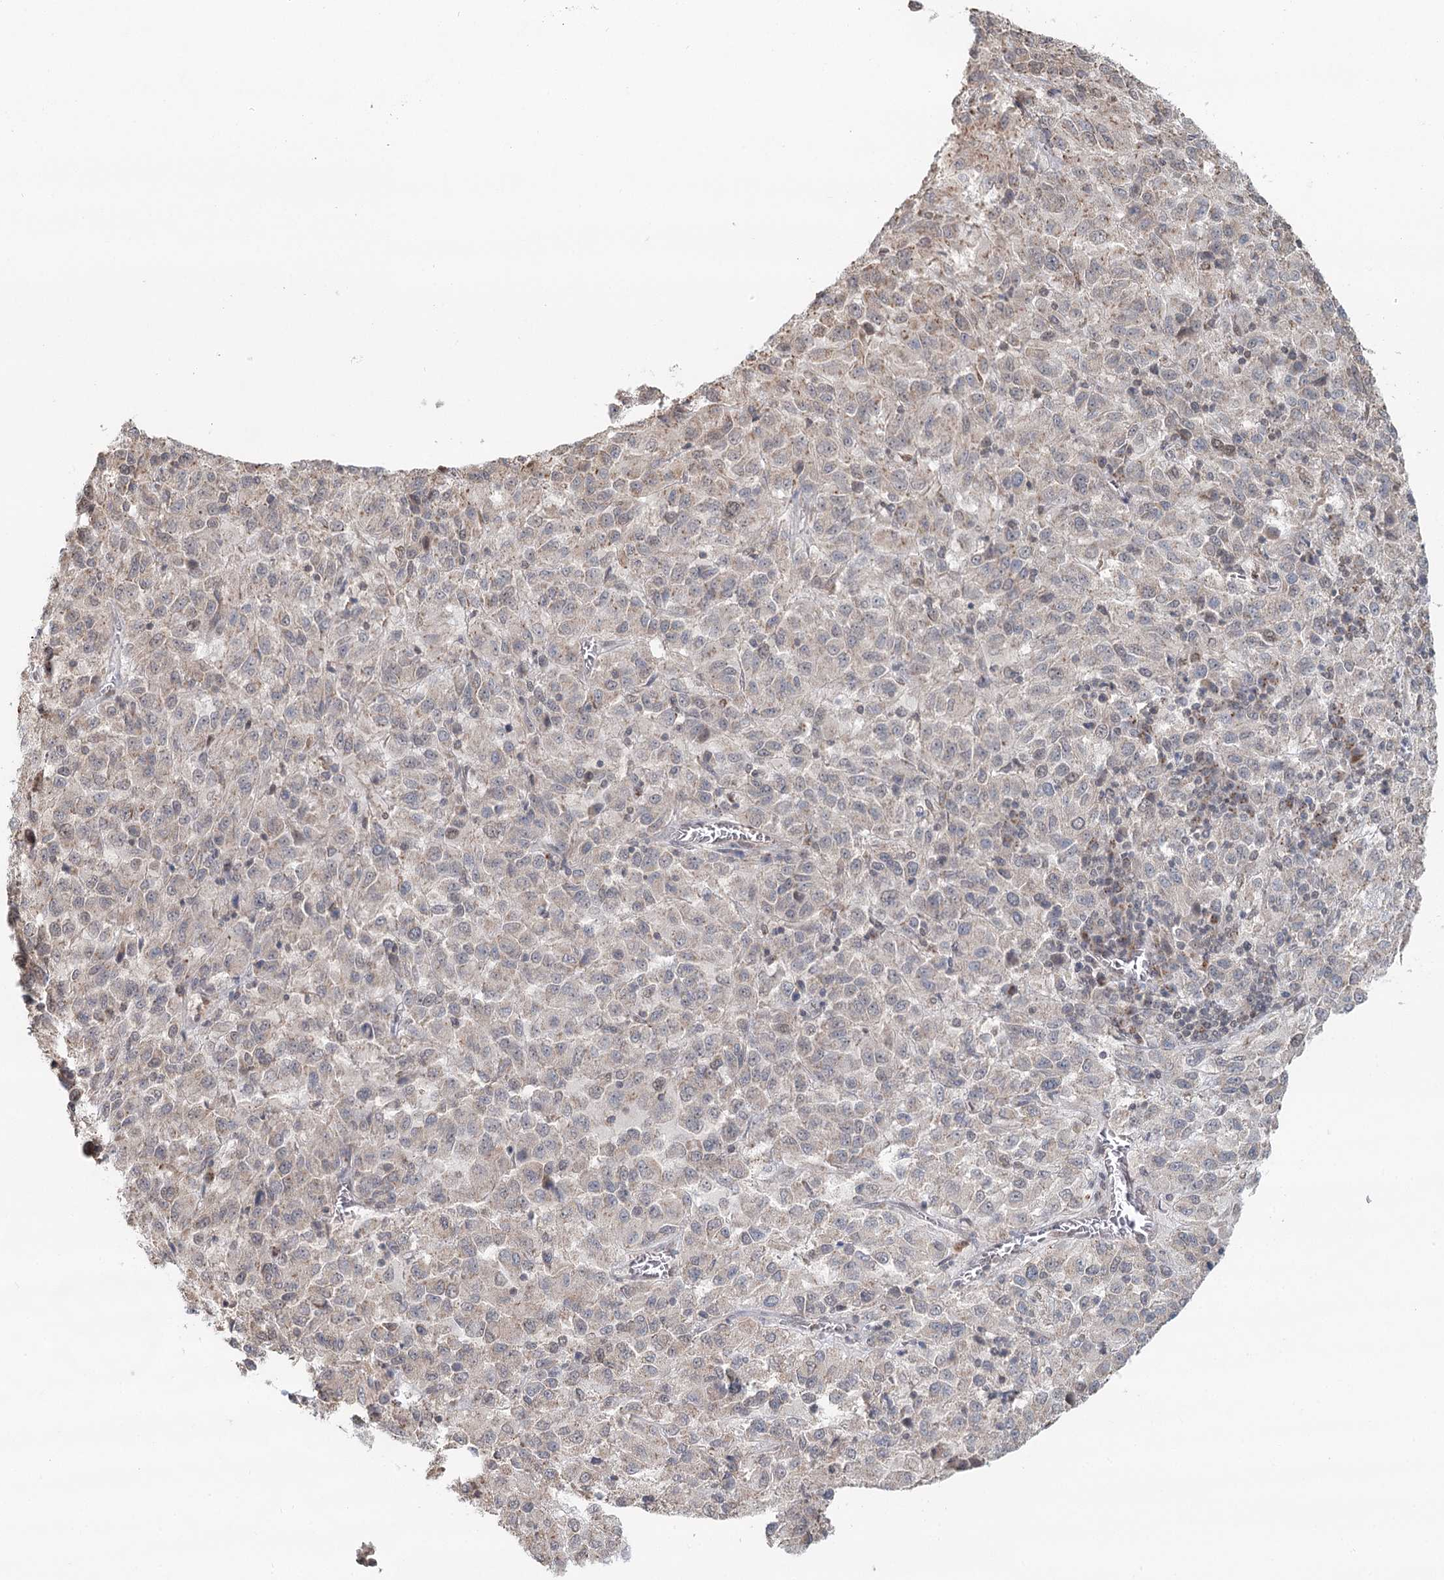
{"staining": {"intensity": "negative", "quantity": "none", "location": "none"}, "tissue": "melanoma", "cell_type": "Tumor cells", "image_type": "cancer", "snomed": [{"axis": "morphology", "description": "Malignant melanoma, Metastatic site"}, {"axis": "topography", "description": "Lung"}], "caption": "IHC histopathology image of malignant melanoma (metastatic site) stained for a protein (brown), which demonstrates no staining in tumor cells. (Brightfield microscopy of DAB IHC at high magnification).", "gene": "GPALPP1", "patient": {"sex": "male", "age": 64}}